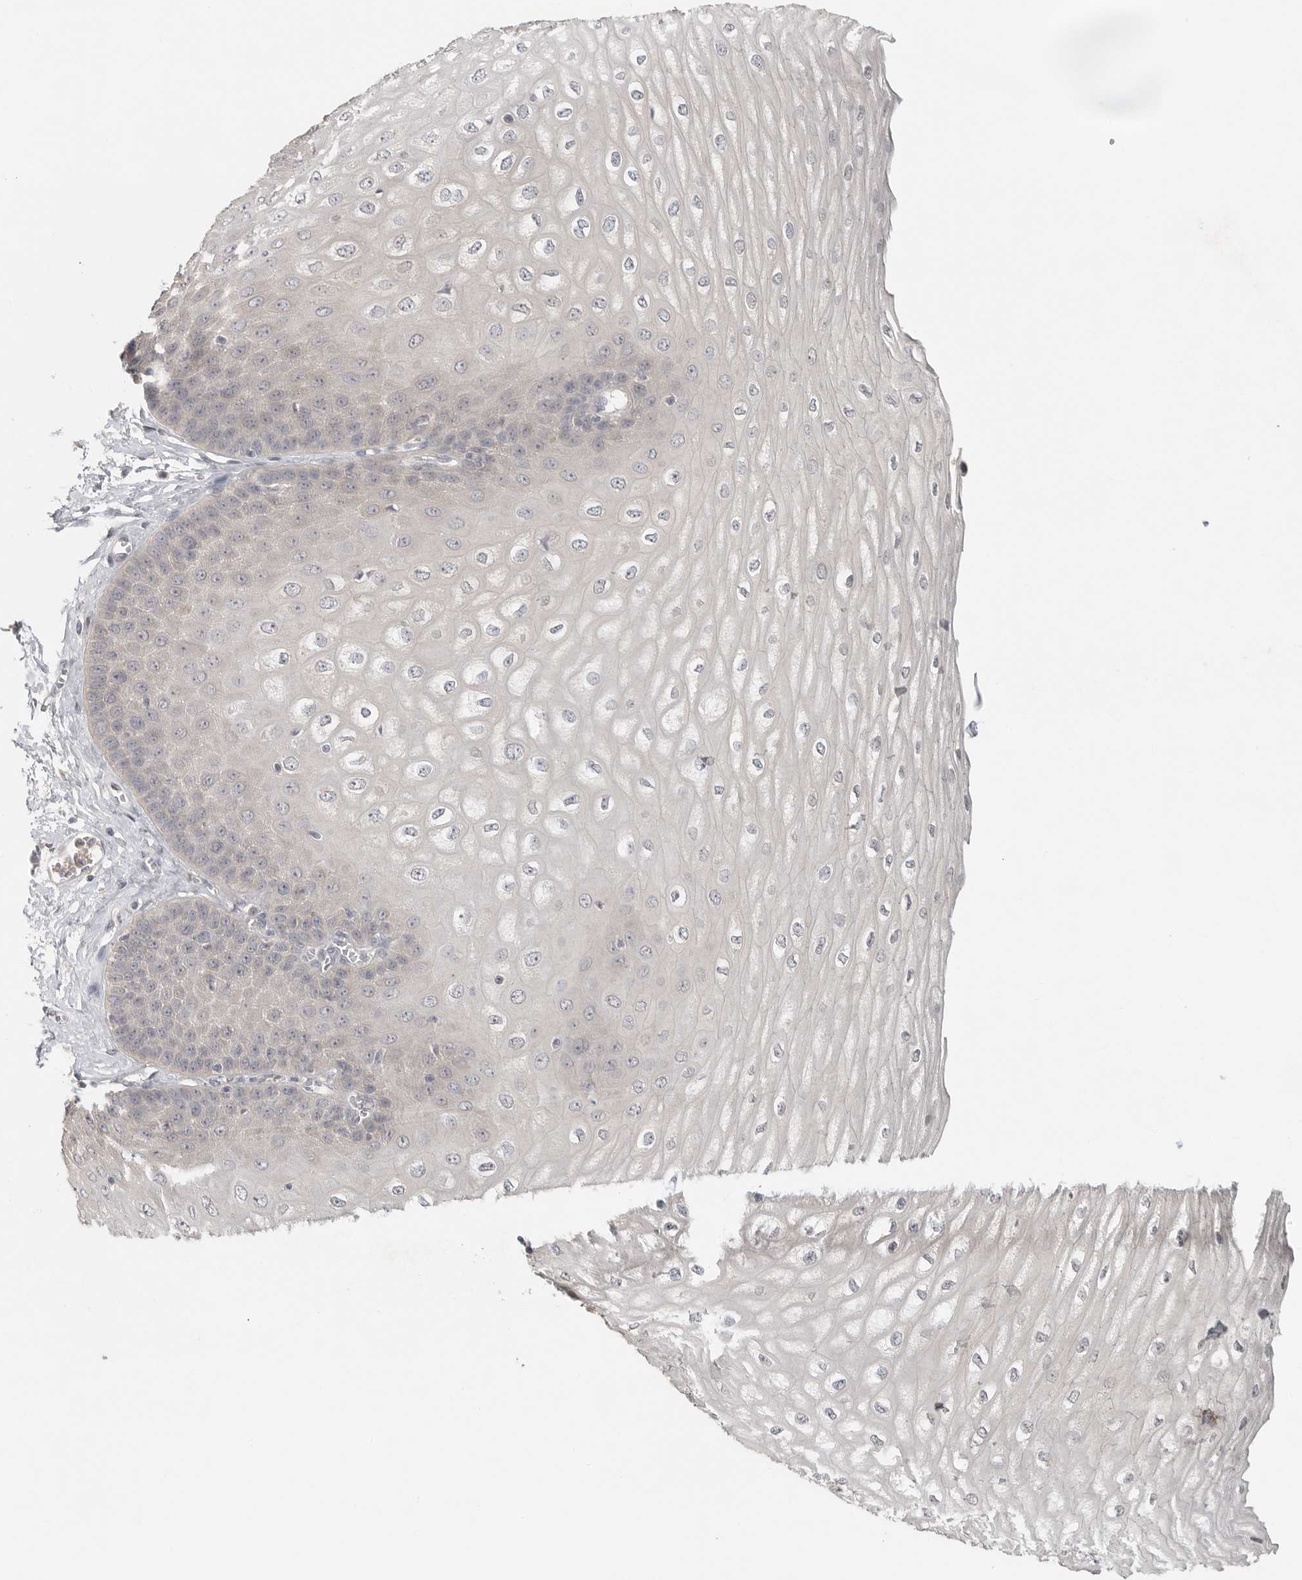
{"staining": {"intensity": "negative", "quantity": "none", "location": "none"}, "tissue": "esophagus", "cell_type": "Squamous epithelial cells", "image_type": "normal", "snomed": [{"axis": "morphology", "description": "Normal tissue, NOS"}, {"axis": "topography", "description": "Esophagus"}], "caption": "The histopathology image demonstrates no significant staining in squamous epithelial cells of esophagus. (Stains: DAB IHC with hematoxylin counter stain, Microscopy: brightfield microscopy at high magnification).", "gene": "HDAC6", "patient": {"sex": "male", "age": 60}}